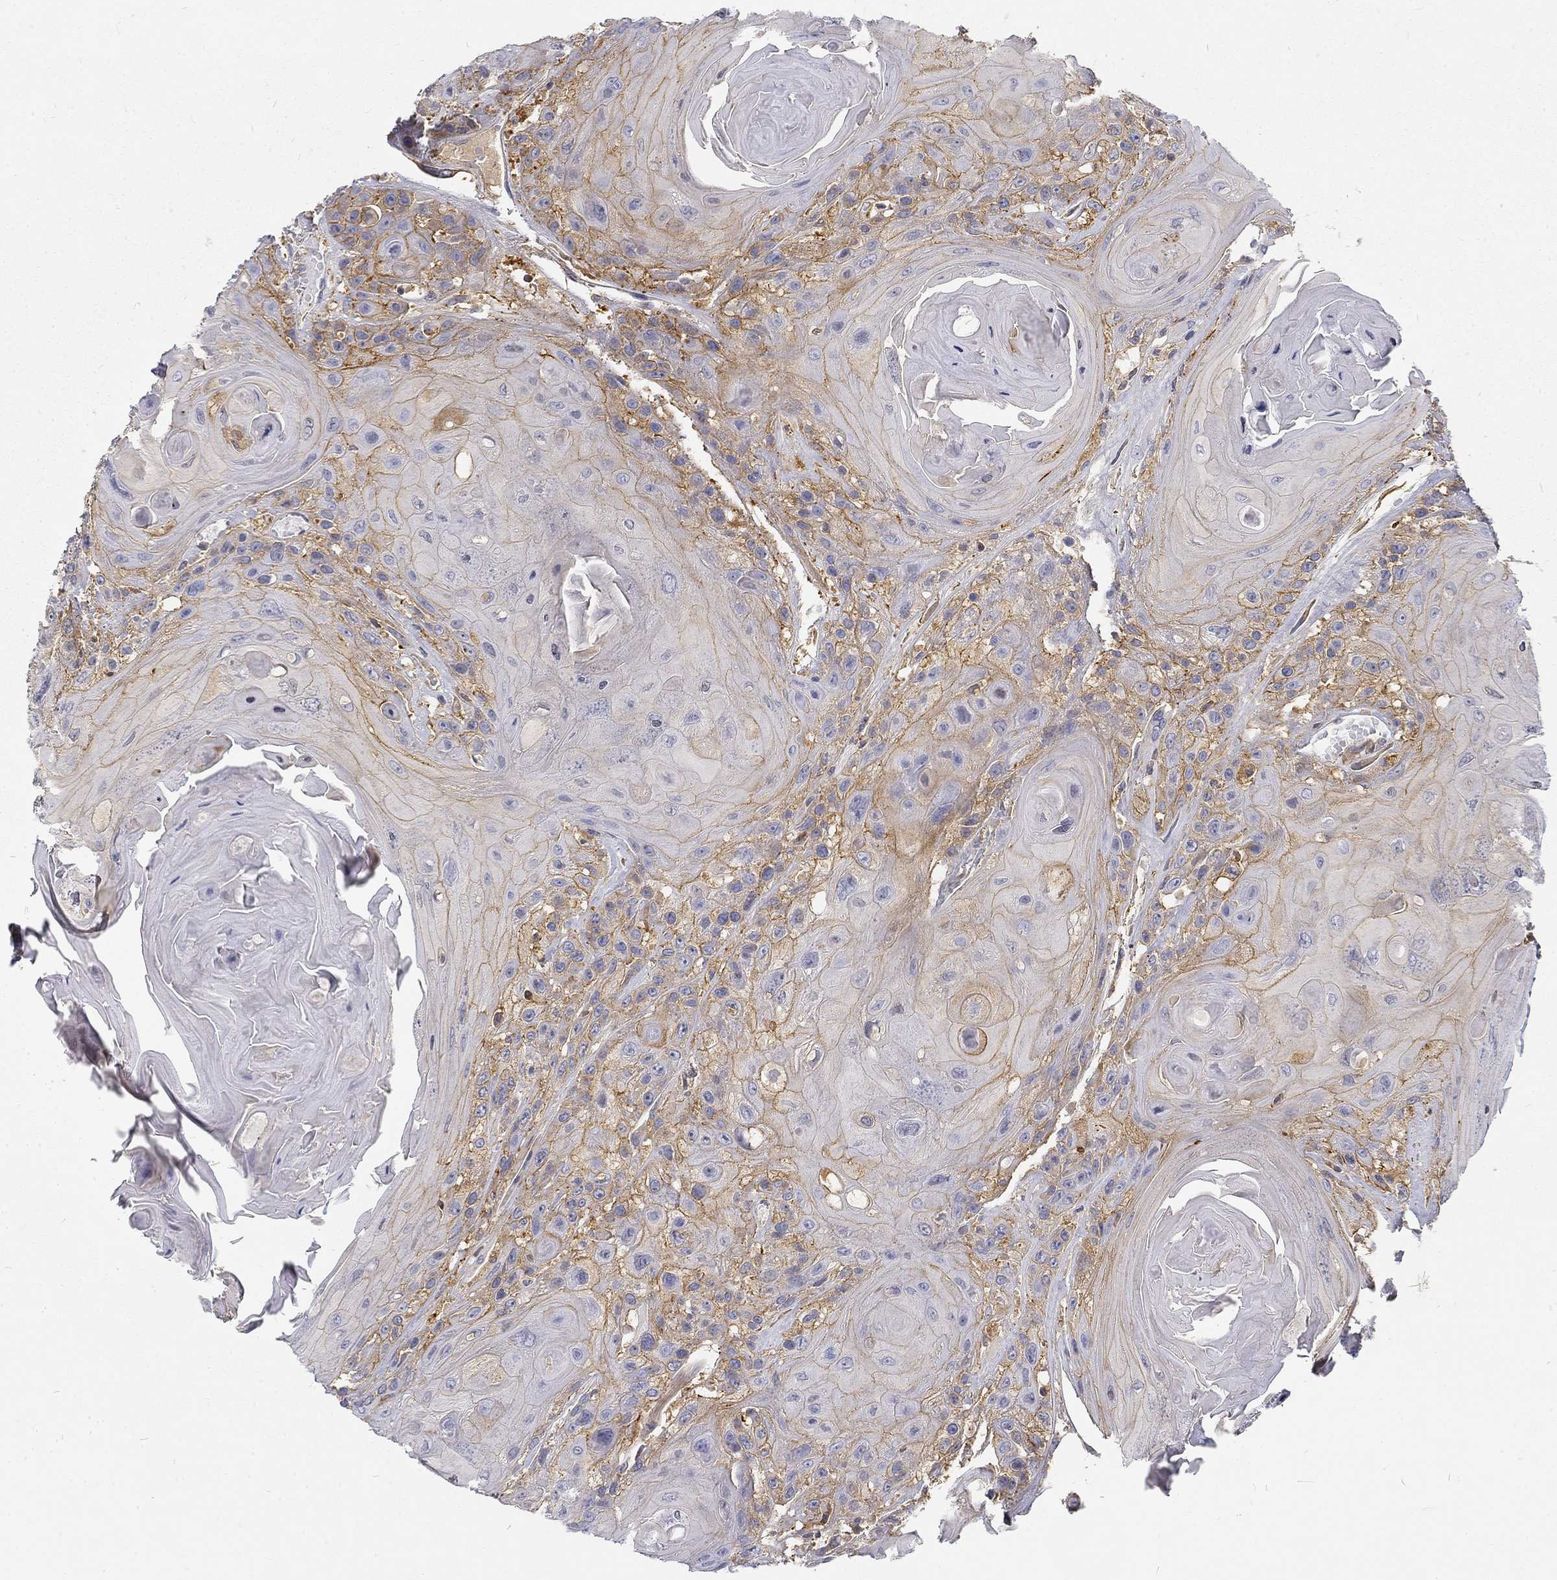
{"staining": {"intensity": "moderate", "quantity": "25%-75%", "location": "cytoplasmic/membranous"}, "tissue": "head and neck cancer", "cell_type": "Tumor cells", "image_type": "cancer", "snomed": [{"axis": "morphology", "description": "Squamous cell carcinoma, NOS"}, {"axis": "topography", "description": "Head-Neck"}], "caption": "Immunohistochemistry of human head and neck cancer (squamous cell carcinoma) displays medium levels of moderate cytoplasmic/membranous expression in about 25%-75% of tumor cells.", "gene": "MTMR11", "patient": {"sex": "female", "age": 59}}